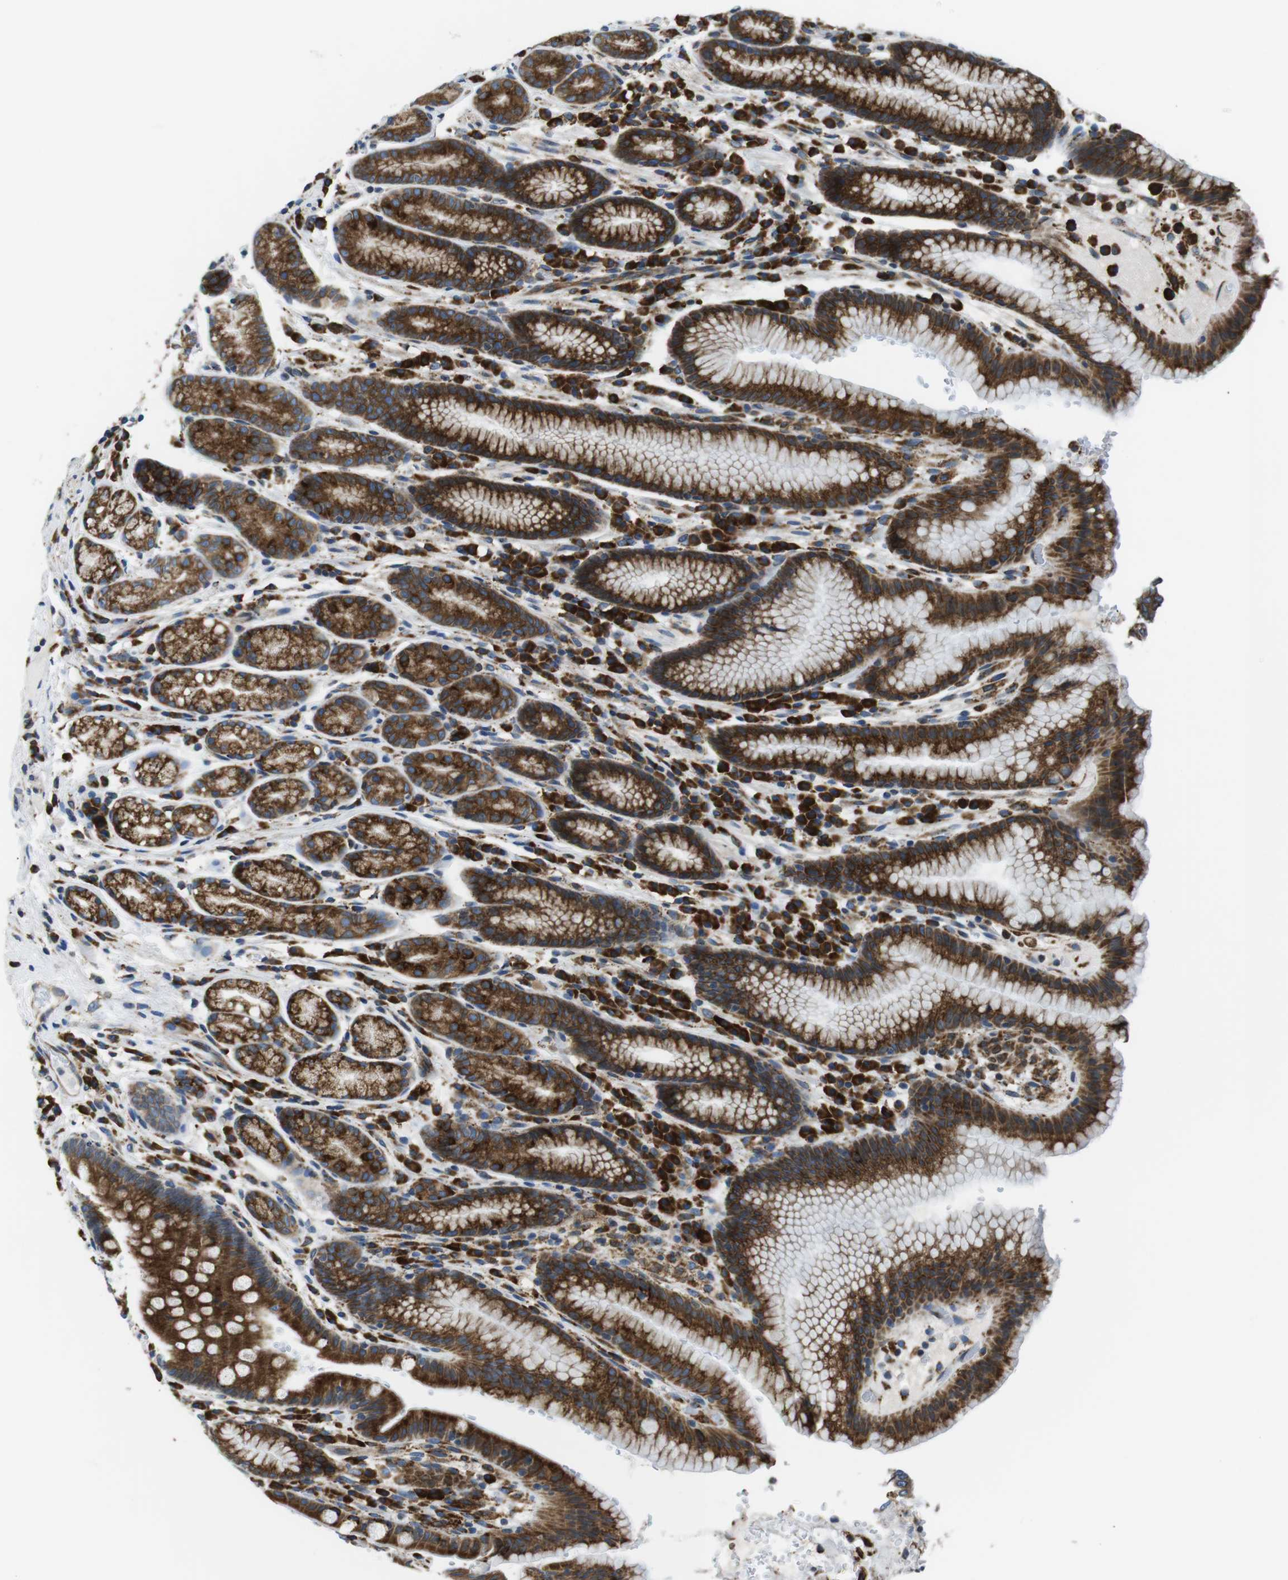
{"staining": {"intensity": "strong", "quantity": ">75%", "location": "cytoplasmic/membranous"}, "tissue": "stomach", "cell_type": "Glandular cells", "image_type": "normal", "snomed": [{"axis": "morphology", "description": "Normal tissue, NOS"}, {"axis": "topography", "description": "Stomach, lower"}], "caption": "High-magnification brightfield microscopy of unremarkable stomach stained with DAB (3,3'-diaminobenzidine) (brown) and counterstained with hematoxylin (blue). glandular cells exhibit strong cytoplasmic/membranous expression is seen in about>75% of cells.", "gene": "UGGT1", "patient": {"sex": "male", "age": 52}}